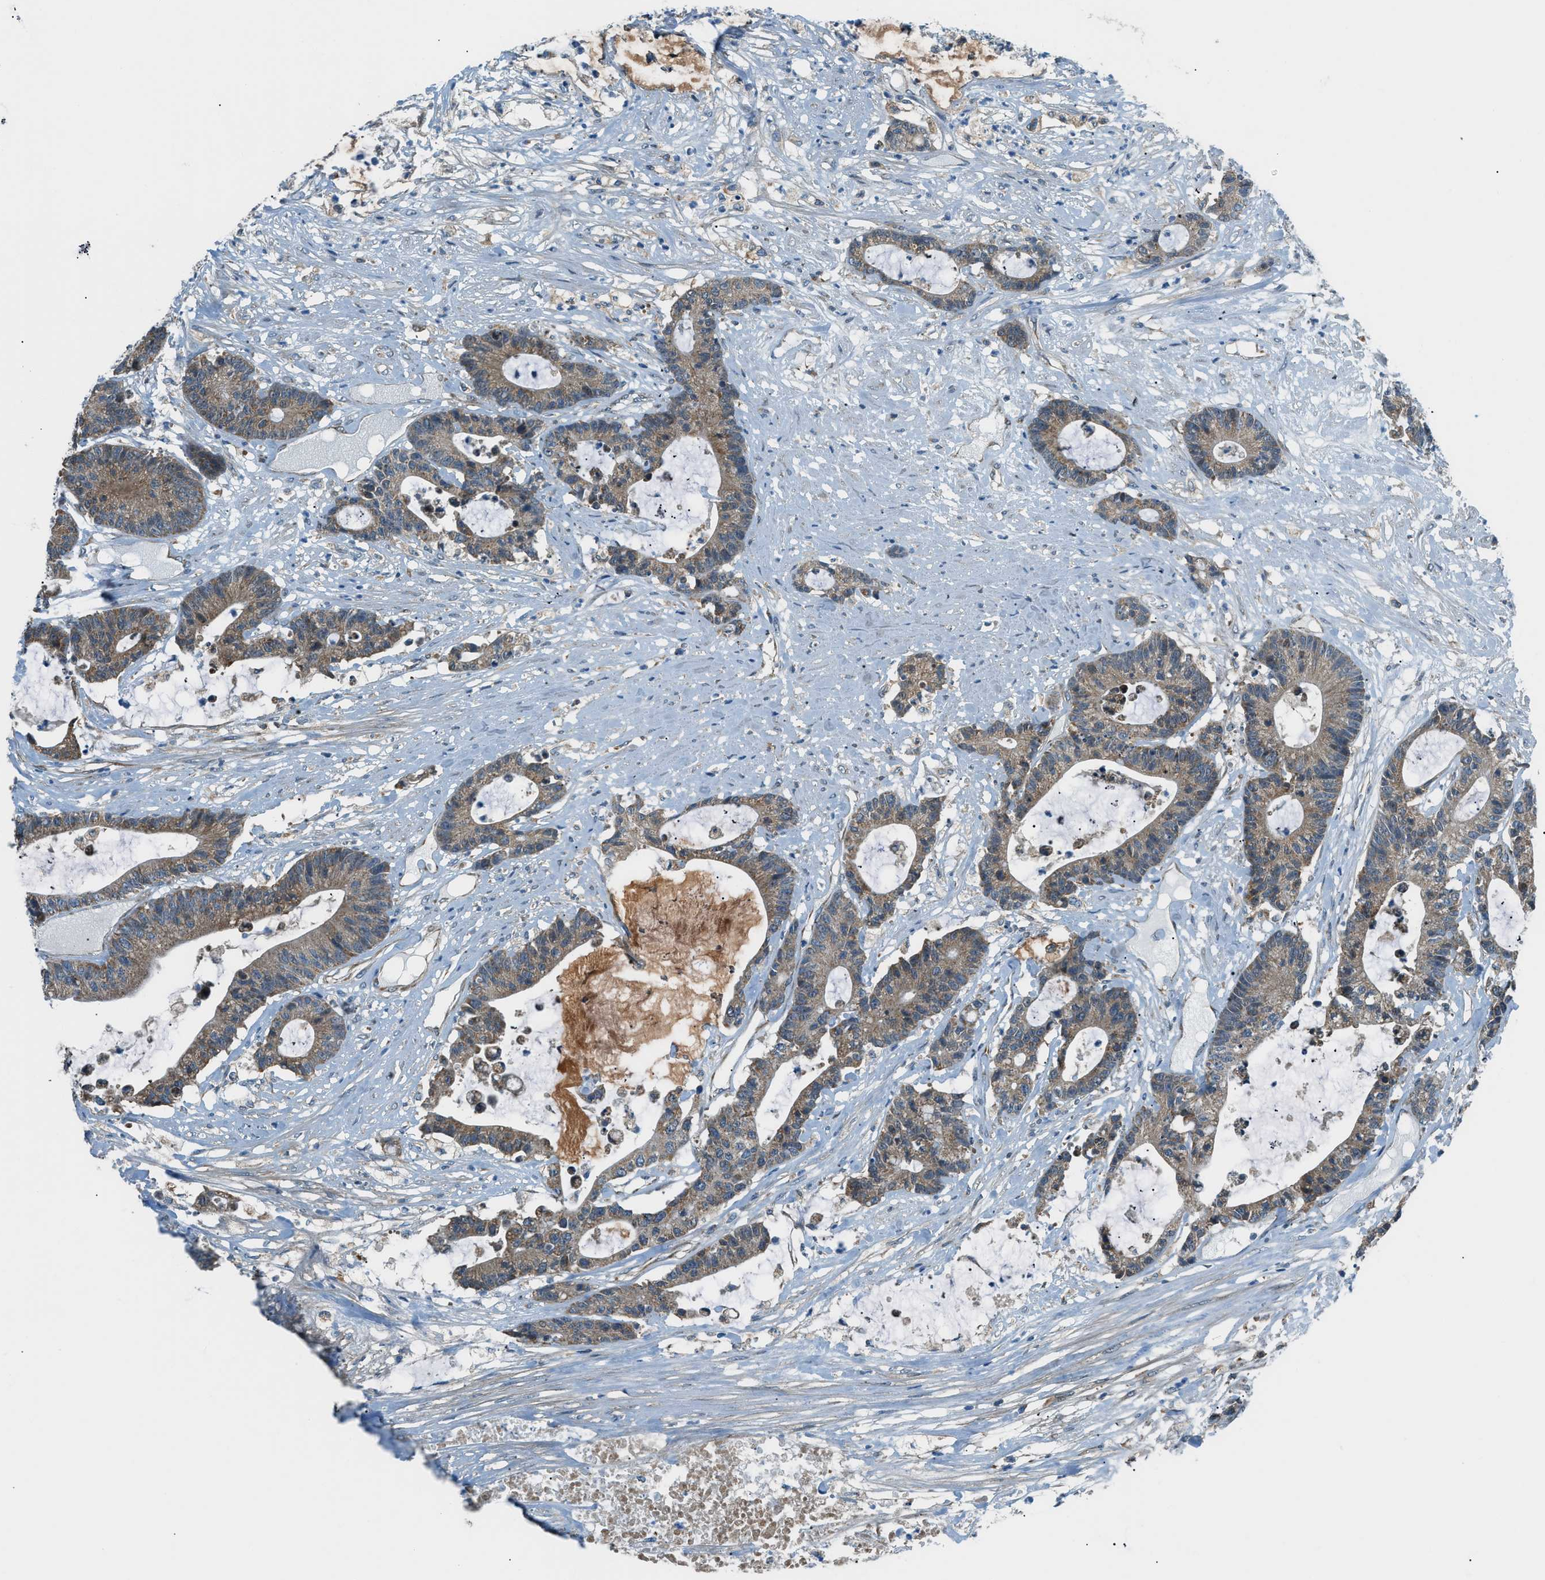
{"staining": {"intensity": "moderate", "quantity": ">75%", "location": "cytoplasmic/membranous"}, "tissue": "colorectal cancer", "cell_type": "Tumor cells", "image_type": "cancer", "snomed": [{"axis": "morphology", "description": "Adenocarcinoma, NOS"}, {"axis": "topography", "description": "Colon"}], "caption": "Protein staining exhibits moderate cytoplasmic/membranous positivity in approximately >75% of tumor cells in colorectal cancer.", "gene": "PIGG", "patient": {"sex": "female", "age": 84}}